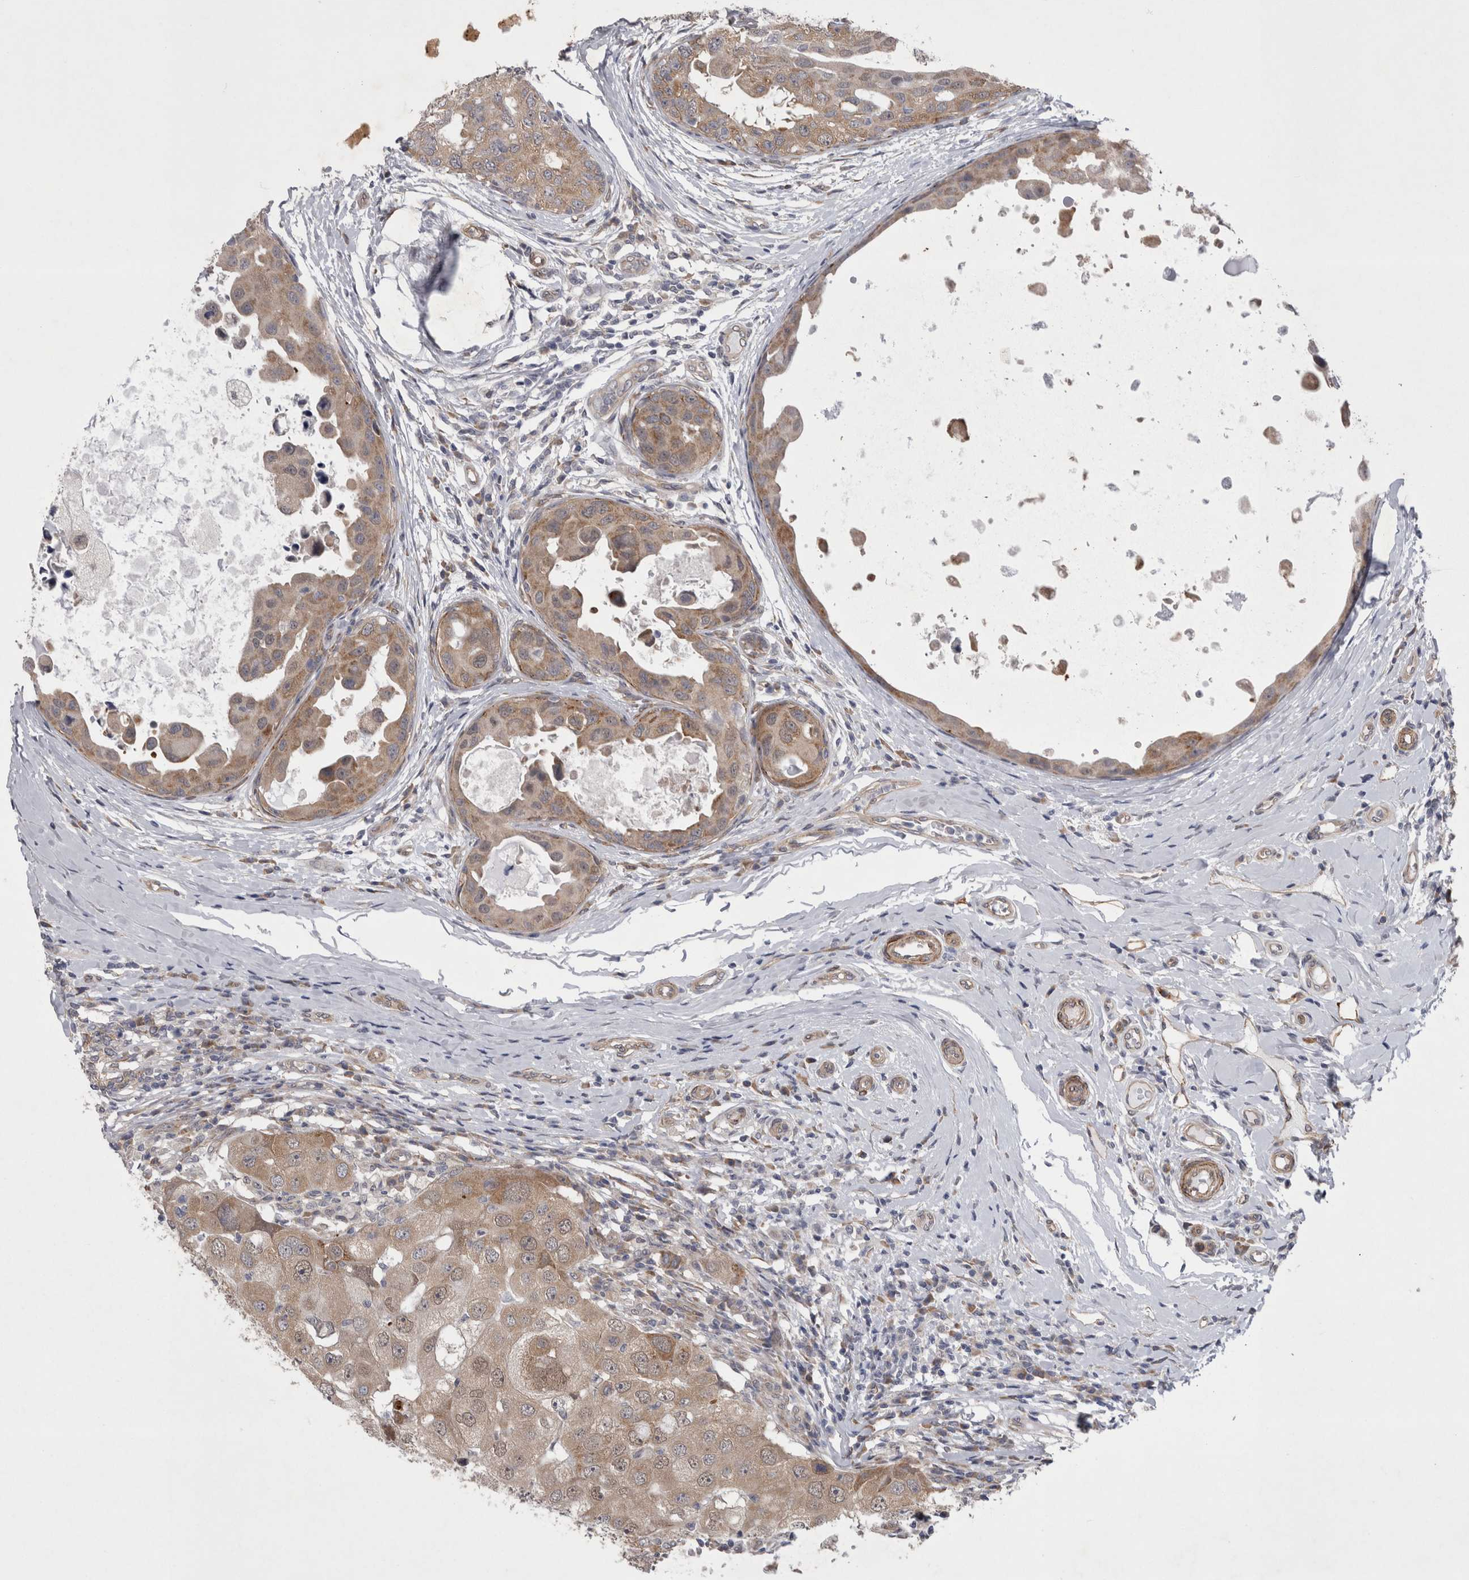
{"staining": {"intensity": "weak", "quantity": ">75%", "location": "cytoplasmic/membranous"}, "tissue": "breast cancer", "cell_type": "Tumor cells", "image_type": "cancer", "snomed": [{"axis": "morphology", "description": "Duct carcinoma"}, {"axis": "topography", "description": "Breast"}], "caption": "A brown stain shows weak cytoplasmic/membranous expression of a protein in human breast infiltrating ductal carcinoma tumor cells.", "gene": "DDX6", "patient": {"sex": "female", "age": 27}}